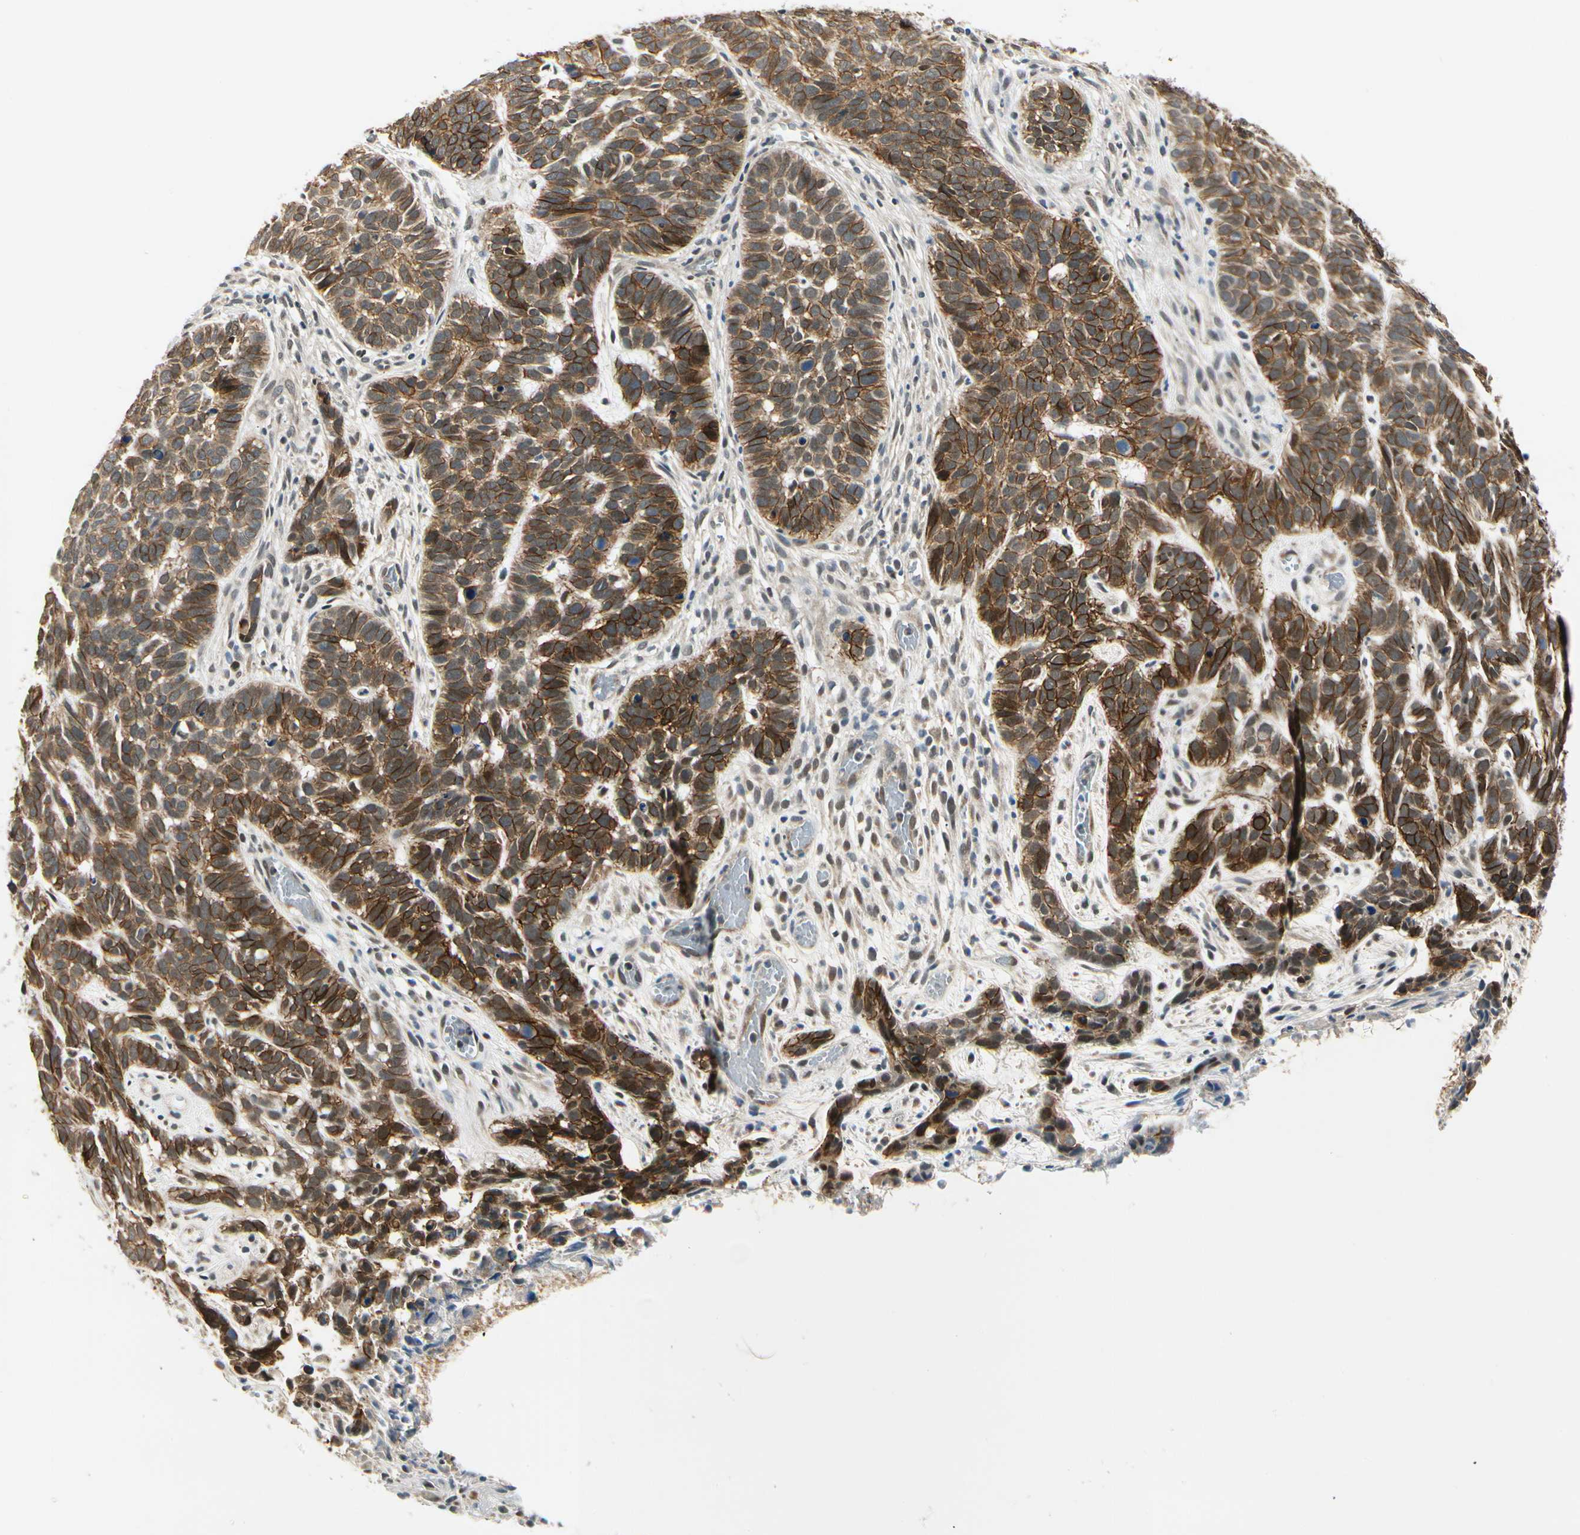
{"staining": {"intensity": "strong", "quantity": ">75%", "location": "cytoplasmic/membranous"}, "tissue": "skin cancer", "cell_type": "Tumor cells", "image_type": "cancer", "snomed": [{"axis": "morphology", "description": "Basal cell carcinoma"}, {"axis": "topography", "description": "Skin"}], "caption": "This micrograph displays skin cancer (basal cell carcinoma) stained with immunohistochemistry to label a protein in brown. The cytoplasmic/membranous of tumor cells show strong positivity for the protein. Nuclei are counter-stained blue.", "gene": "PDK2", "patient": {"sex": "male", "age": 87}}